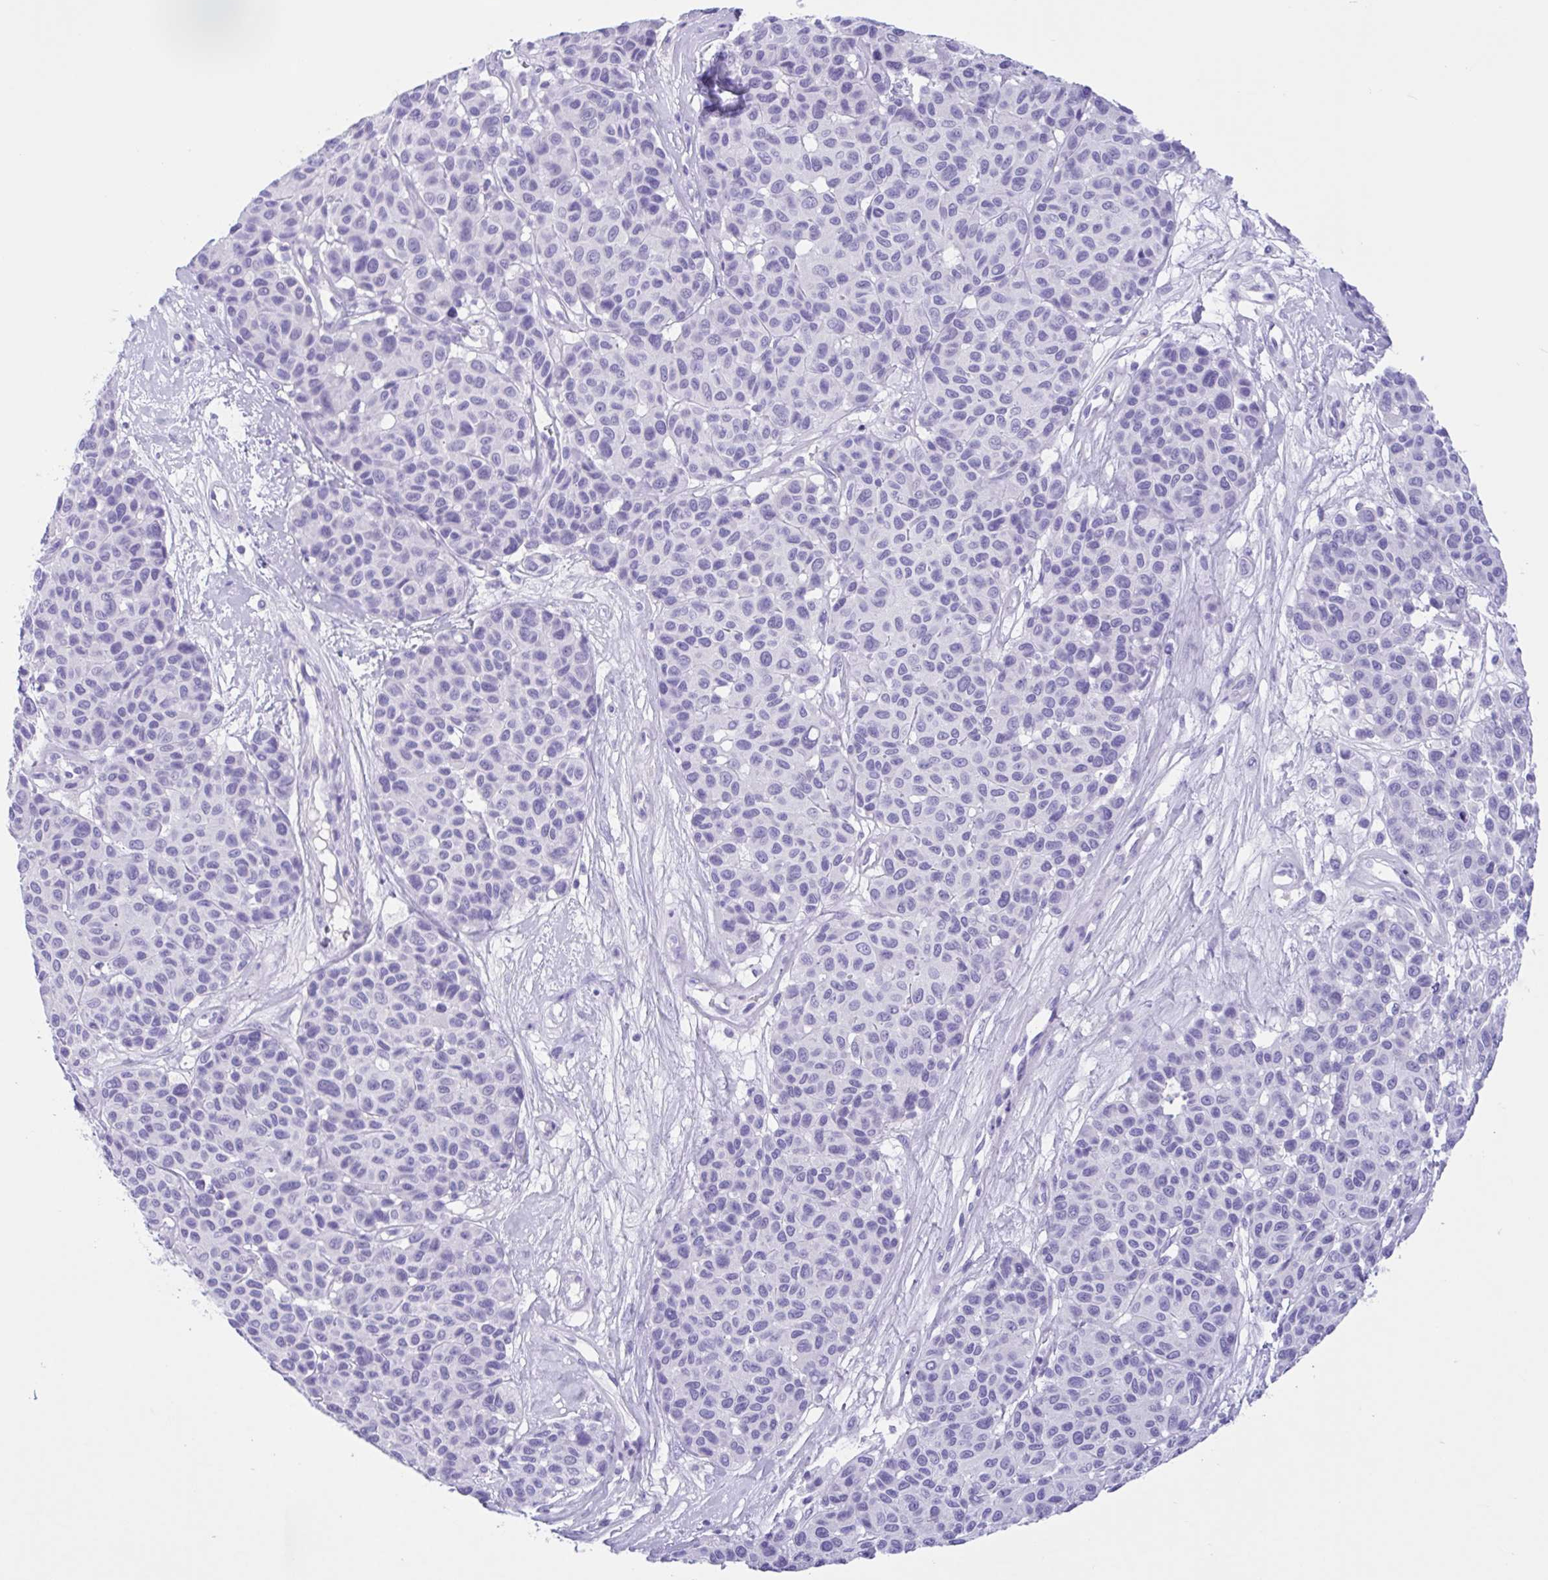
{"staining": {"intensity": "negative", "quantity": "none", "location": "none"}, "tissue": "melanoma", "cell_type": "Tumor cells", "image_type": "cancer", "snomed": [{"axis": "morphology", "description": "Malignant melanoma, NOS"}, {"axis": "topography", "description": "Skin"}], "caption": "High magnification brightfield microscopy of malignant melanoma stained with DAB (brown) and counterstained with hematoxylin (blue): tumor cells show no significant staining.", "gene": "ZNF319", "patient": {"sex": "female", "age": 66}}